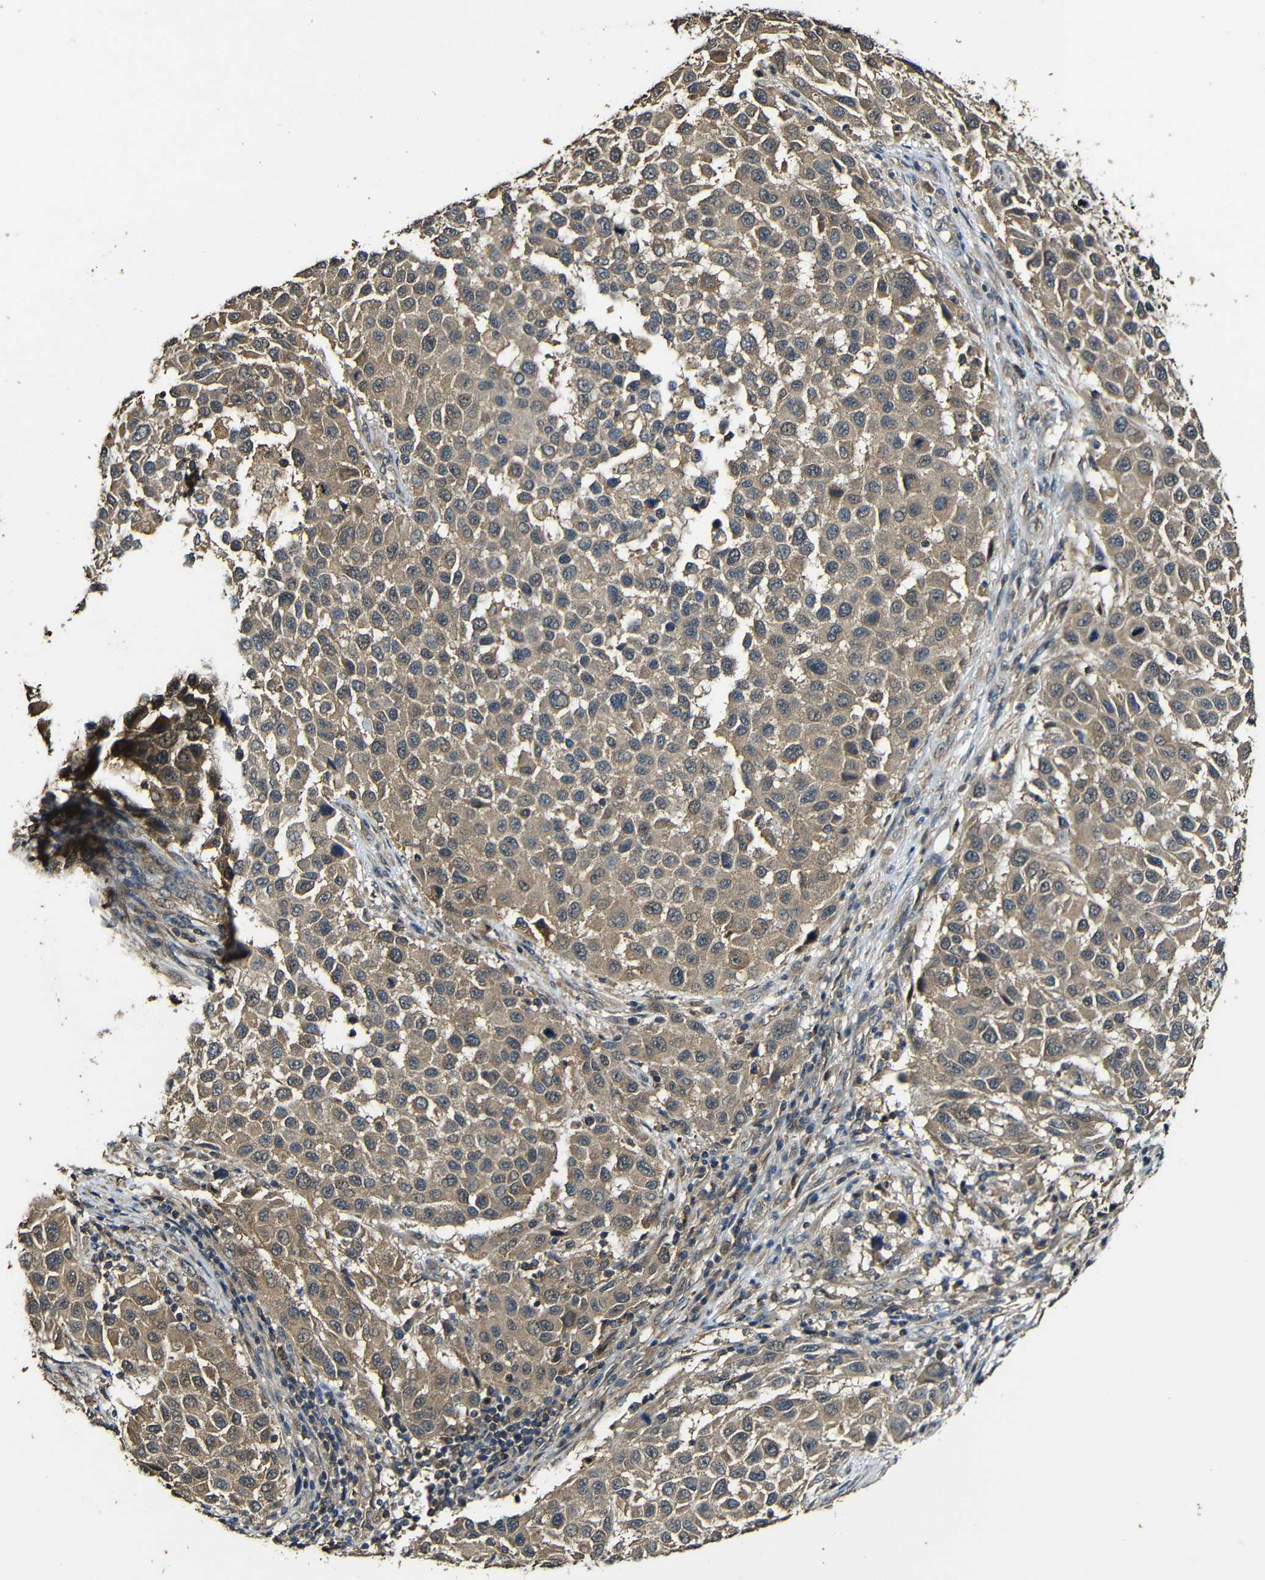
{"staining": {"intensity": "moderate", "quantity": ">75%", "location": "cytoplasmic/membranous"}, "tissue": "melanoma", "cell_type": "Tumor cells", "image_type": "cancer", "snomed": [{"axis": "morphology", "description": "Malignant melanoma, Metastatic site"}, {"axis": "topography", "description": "Lymph node"}], "caption": "Malignant melanoma (metastatic site) was stained to show a protein in brown. There is medium levels of moderate cytoplasmic/membranous expression in about >75% of tumor cells.", "gene": "CASP8", "patient": {"sex": "male", "age": 61}}